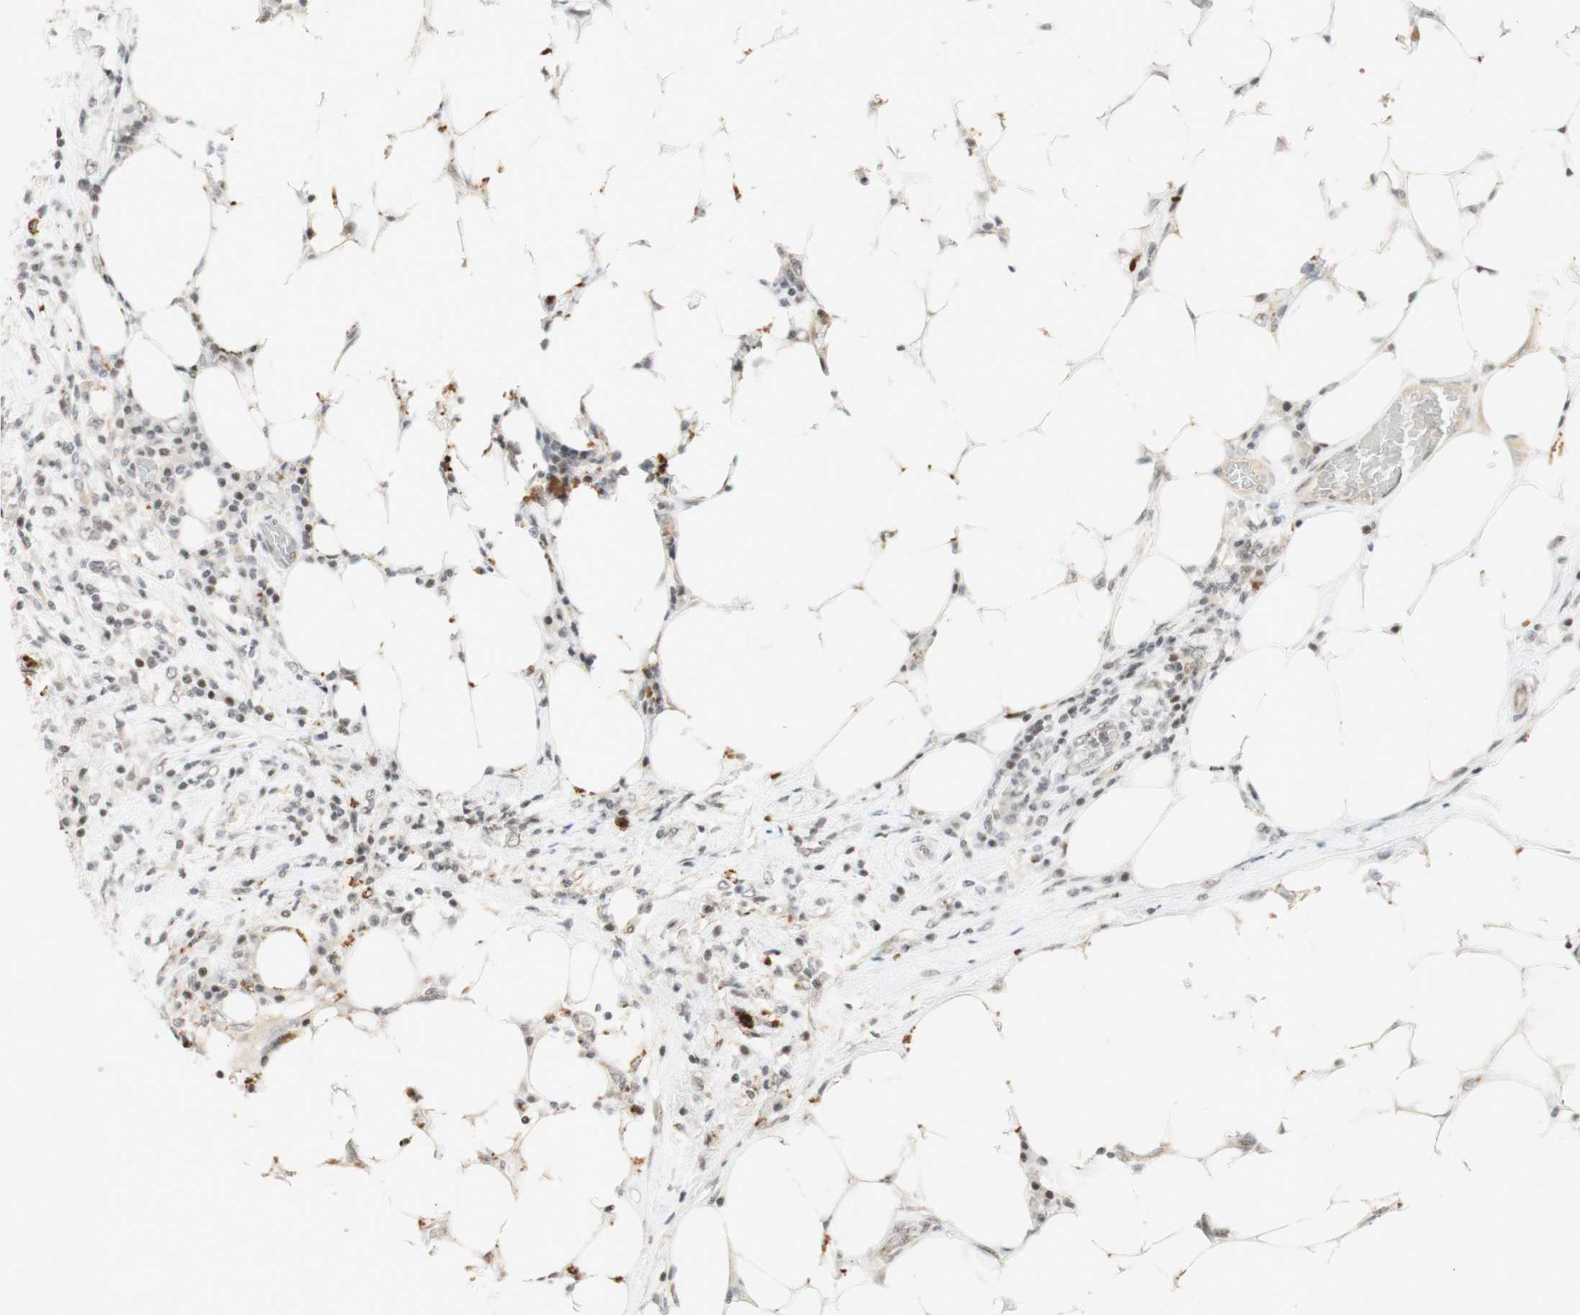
{"staining": {"intensity": "moderate", "quantity": ">75%", "location": "nuclear"}, "tissue": "colorectal cancer", "cell_type": "Tumor cells", "image_type": "cancer", "snomed": [{"axis": "morphology", "description": "Adenocarcinoma, NOS"}, {"axis": "topography", "description": "Colon"}], "caption": "Immunohistochemical staining of human colorectal cancer (adenocarcinoma) reveals moderate nuclear protein expression in approximately >75% of tumor cells.", "gene": "IRF1", "patient": {"sex": "male", "age": 71}}